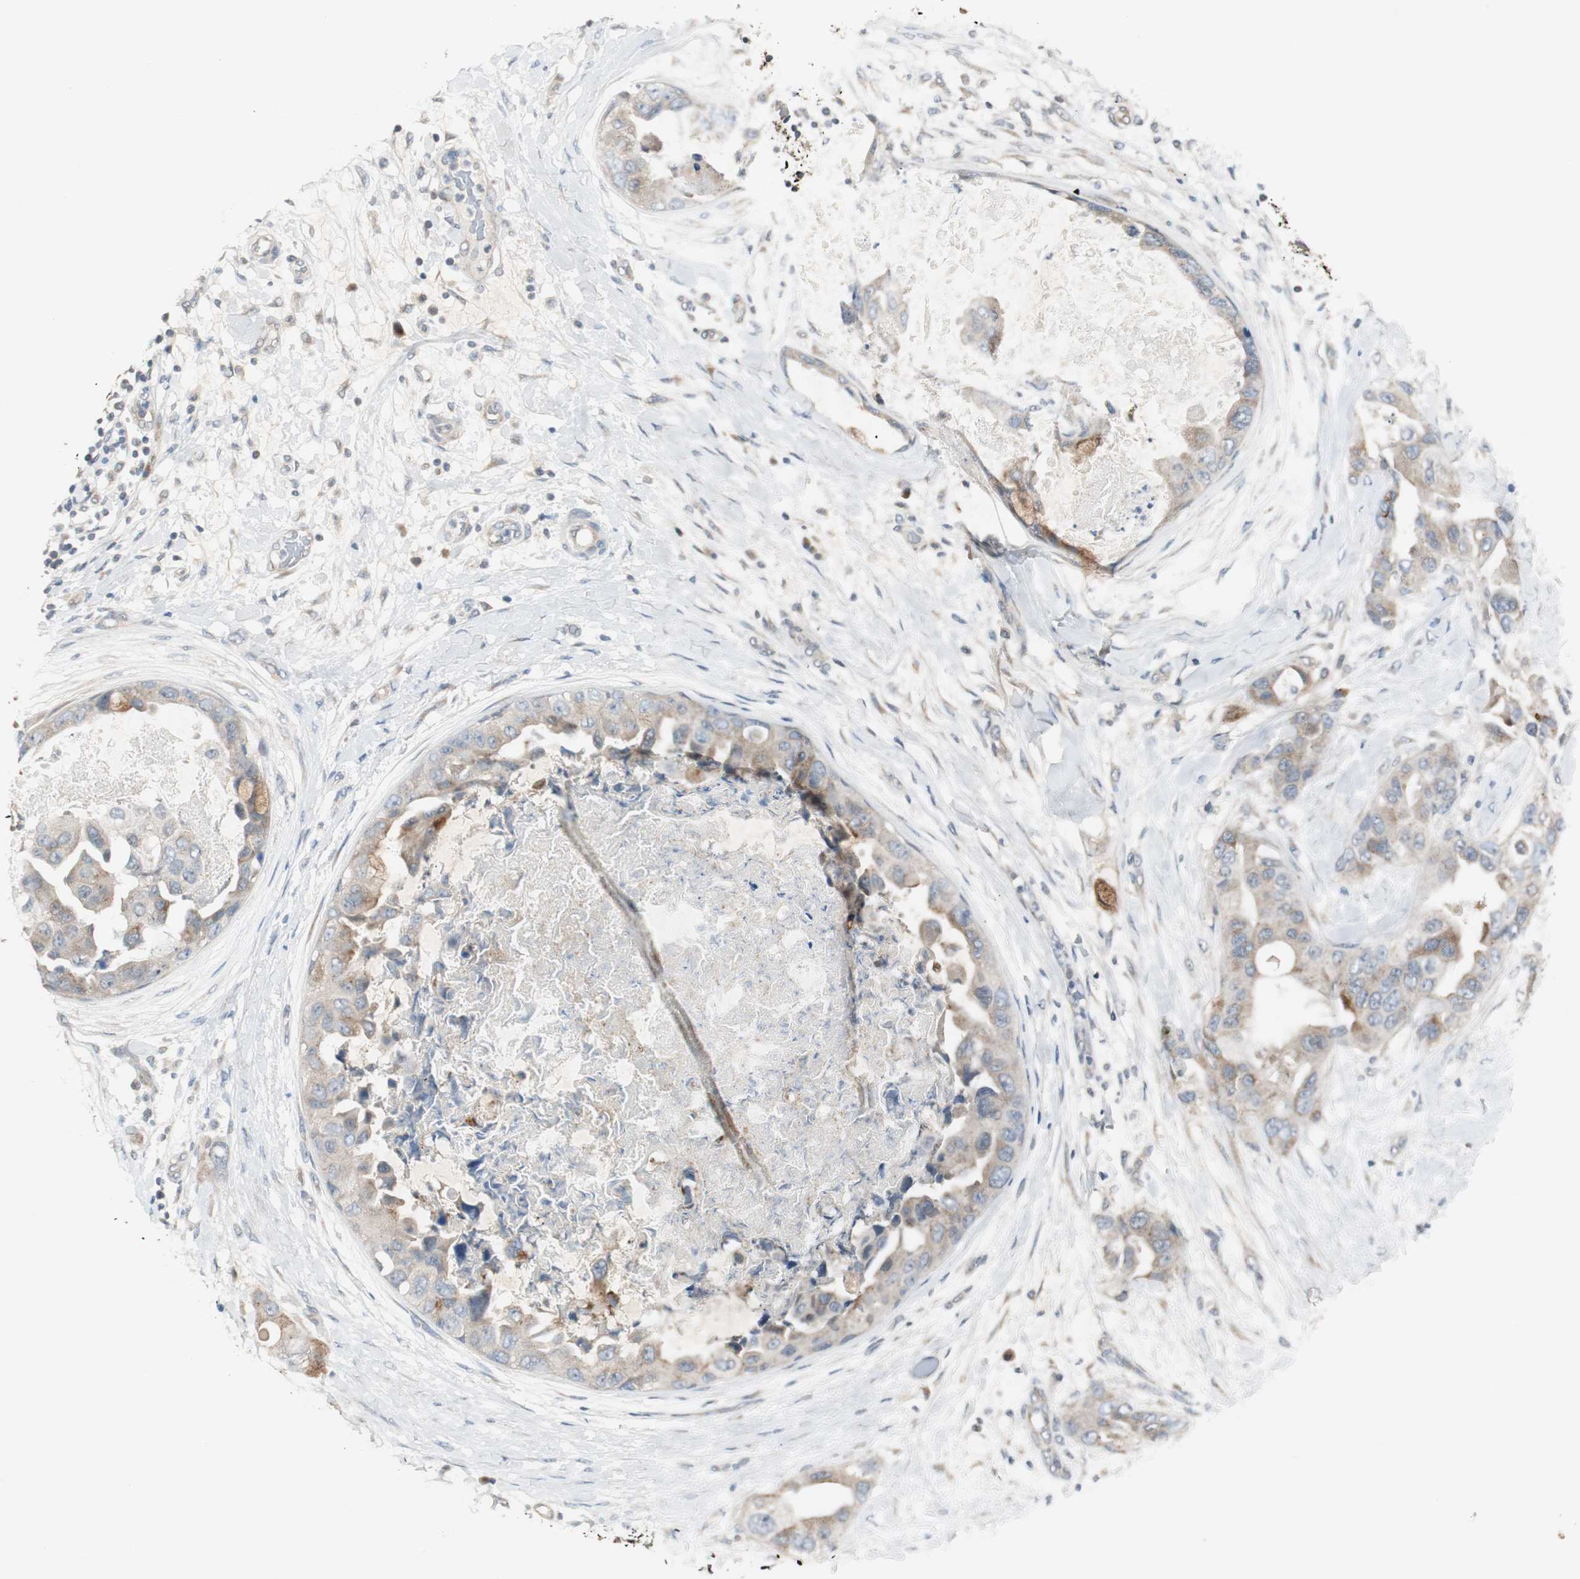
{"staining": {"intensity": "weak", "quantity": "25%-75%", "location": "cytoplasmic/membranous"}, "tissue": "breast cancer", "cell_type": "Tumor cells", "image_type": "cancer", "snomed": [{"axis": "morphology", "description": "Duct carcinoma"}, {"axis": "topography", "description": "Breast"}], "caption": "High-power microscopy captured an immunohistochemistry photomicrograph of infiltrating ductal carcinoma (breast), revealing weak cytoplasmic/membranous expression in about 25%-75% of tumor cells.", "gene": "PTPRN2", "patient": {"sex": "female", "age": 40}}